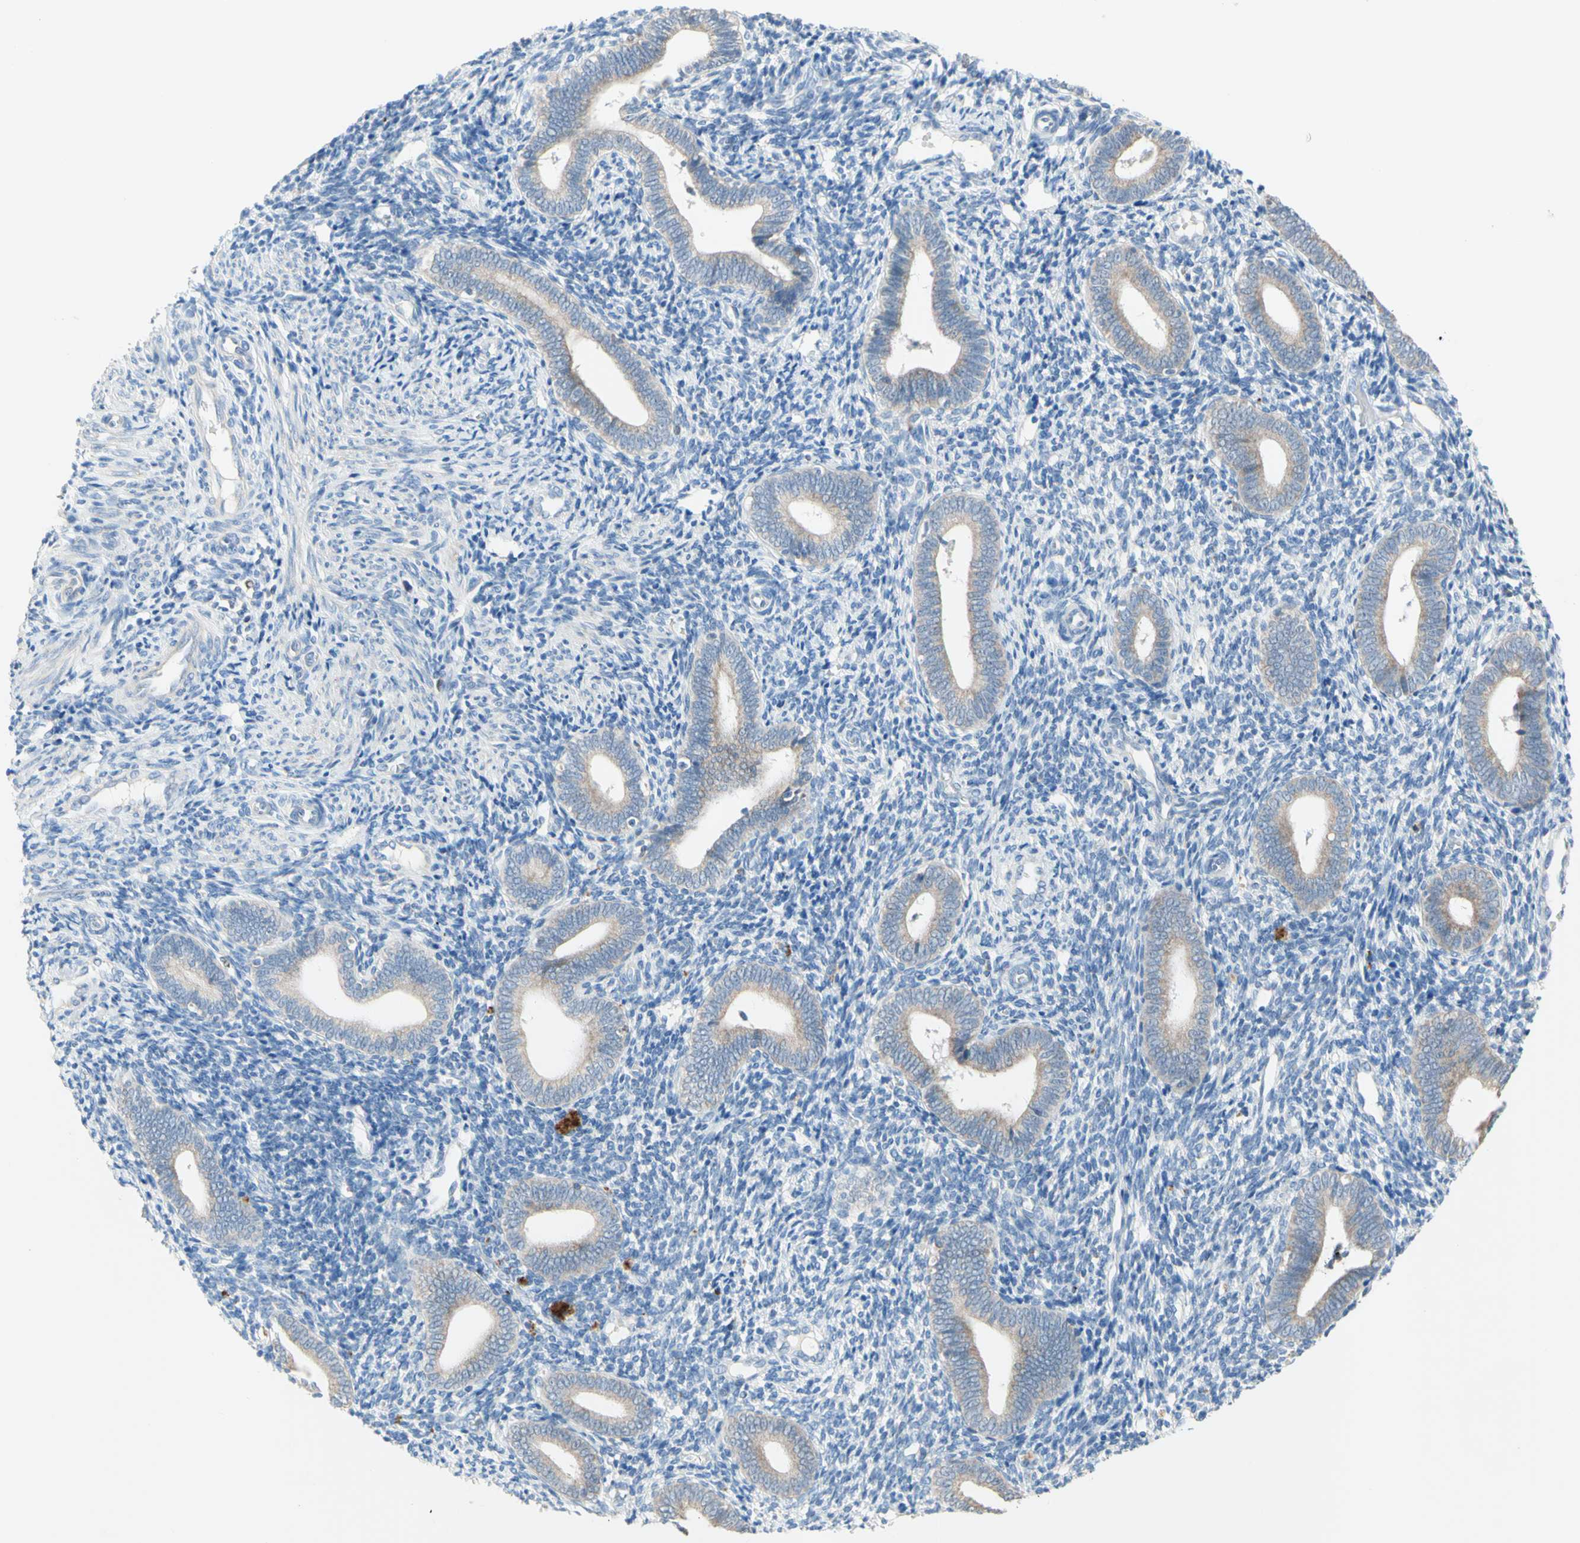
{"staining": {"intensity": "negative", "quantity": "none", "location": "none"}, "tissue": "endometrium", "cell_type": "Cells in endometrial stroma", "image_type": "normal", "snomed": [{"axis": "morphology", "description": "Normal tissue, NOS"}, {"axis": "topography", "description": "Uterus"}, {"axis": "topography", "description": "Endometrium"}], "caption": "This is a micrograph of IHC staining of unremarkable endometrium, which shows no positivity in cells in endometrial stroma.", "gene": "MFF", "patient": {"sex": "female", "age": 33}}